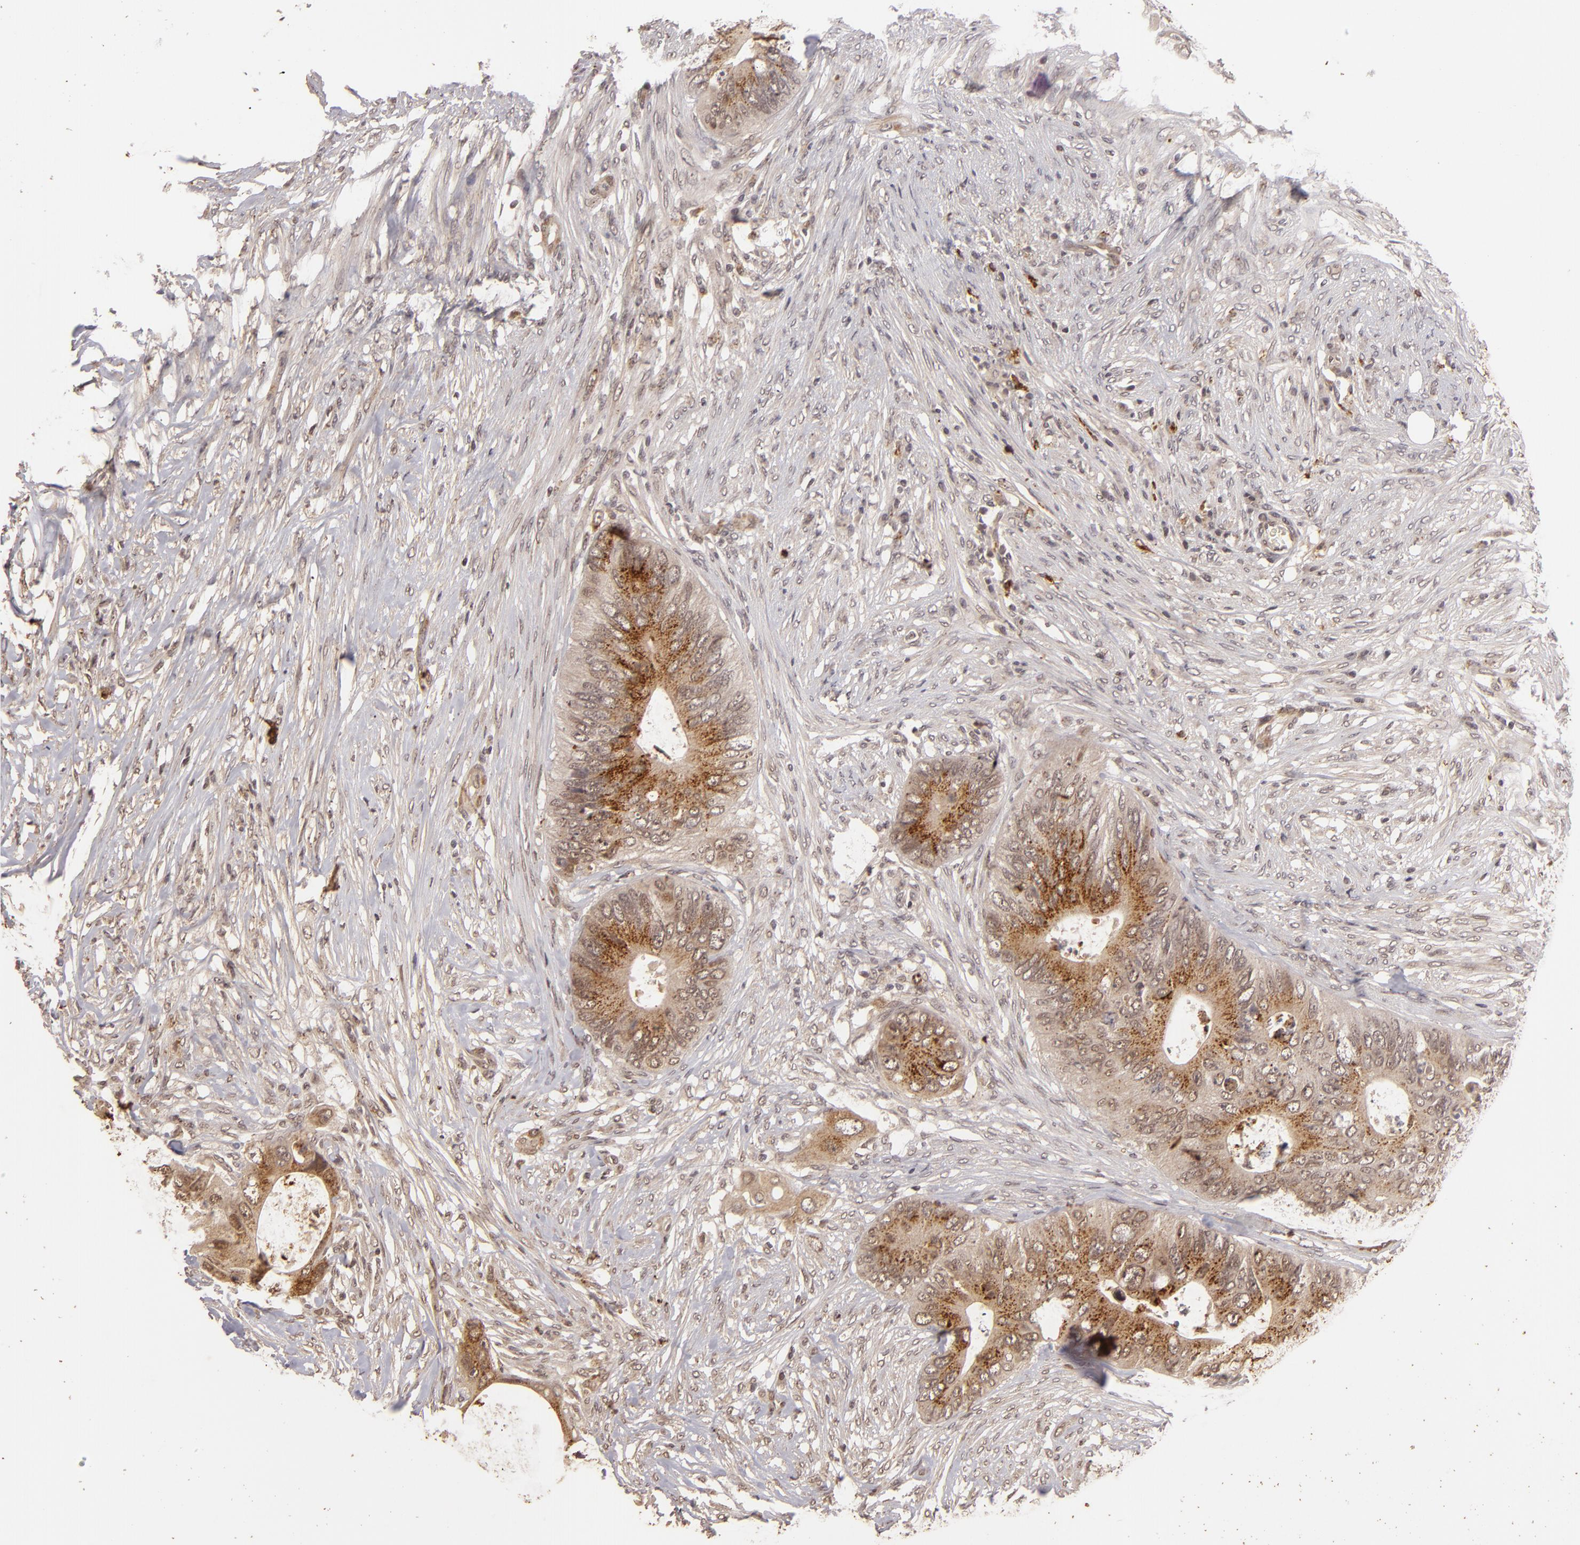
{"staining": {"intensity": "moderate", "quantity": ">75%", "location": "cytoplasmic/membranous"}, "tissue": "colorectal cancer", "cell_type": "Tumor cells", "image_type": "cancer", "snomed": [{"axis": "morphology", "description": "Adenocarcinoma, NOS"}, {"axis": "topography", "description": "Colon"}], "caption": "Immunohistochemical staining of colorectal cancer displays moderate cytoplasmic/membranous protein positivity in about >75% of tumor cells.", "gene": "DFFA", "patient": {"sex": "male", "age": 71}}